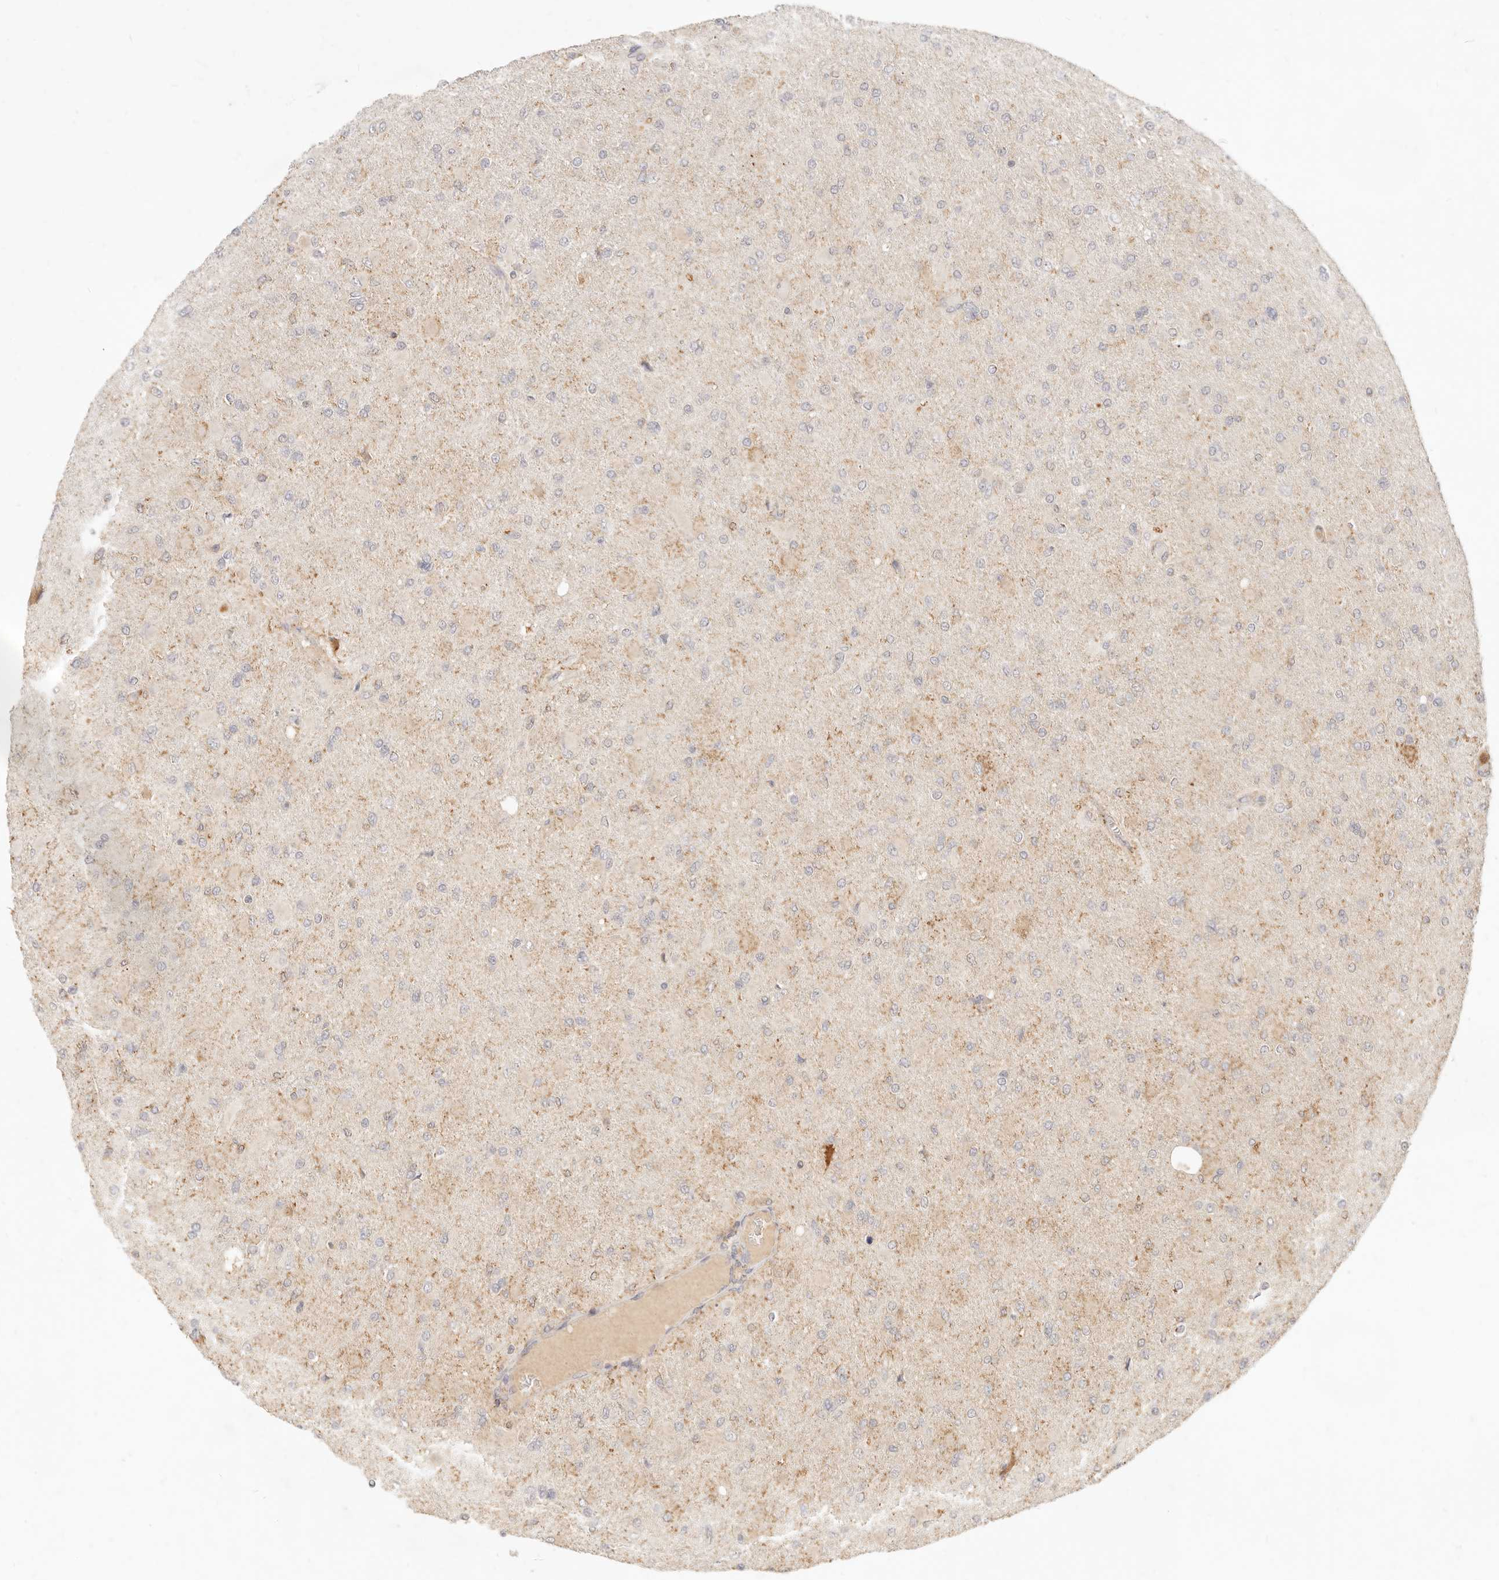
{"staining": {"intensity": "negative", "quantity": "none", "location": "none"}, "tissue": "glioma", "cell_type": "Tumor cells", "image_type": "cancer", "snomed": [{"axis": "morphology", "description": "Glioma, malignant, High grade"}, {"axis": "topography", "description": "Cerebral cortex"}], "caption": "A histopathology image of high-grade glioma (malignant) stained for a protein reveals no brown staining in tumor cells.", "gene": "TMTC2", "patient": {"sex": "female", "age": 36}}